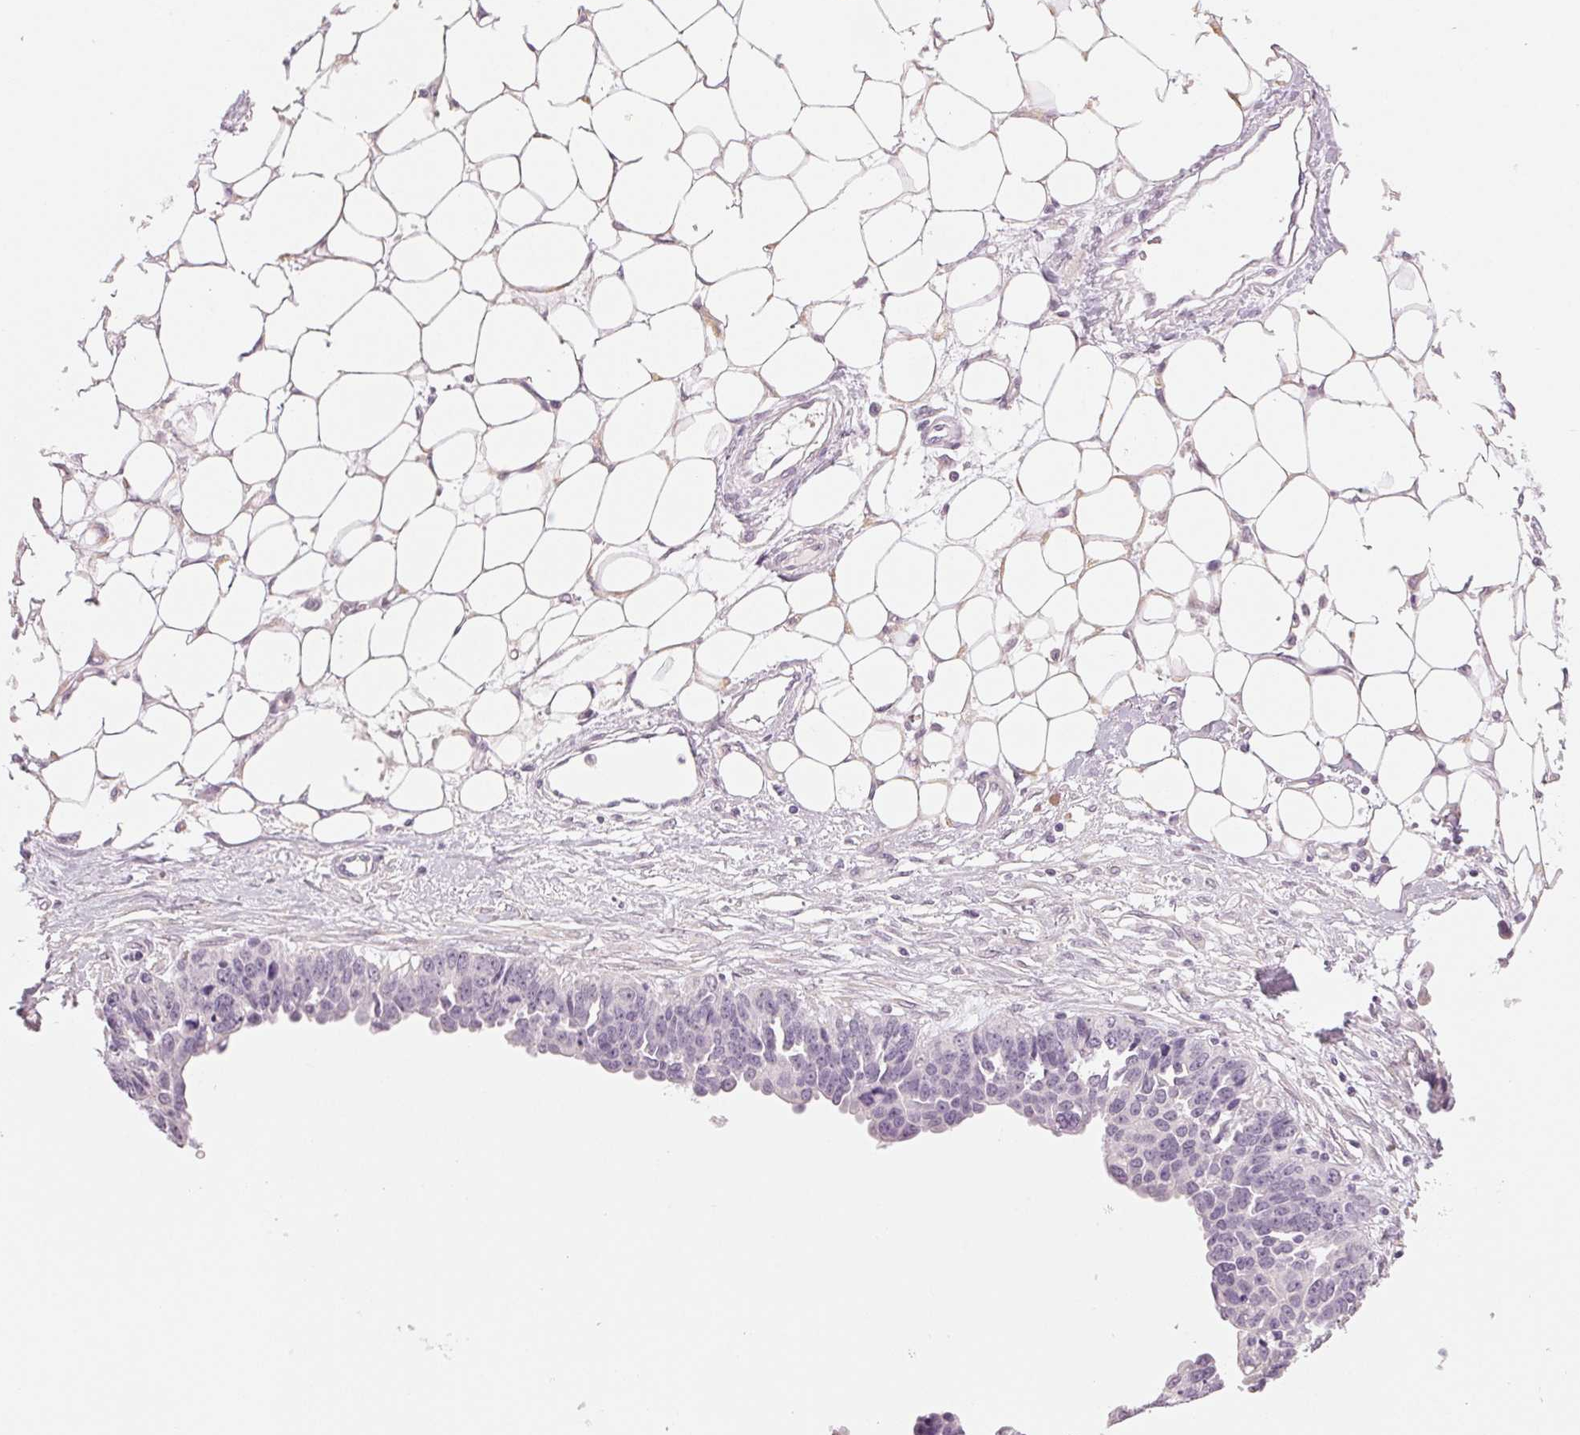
{"staining": {"intensity": "negative", "quantity": "none", "location": "none"}, "tissue": "ovarian cancer", "cell_type": "Tumor cells", "image_type": "cancer", "snomed": [{"axis": "morphology", "description": "Cystadenocarcinoma, serous, NOS"}, {"axis": "topography", "description": "Ovary"}], "caption": "Tumor cells are negative for brown protein staining in serous cystadenocarcinoma (ovarian).", "gene": "MAP1LC3A", "patient": {"sex": "female", "age": 76}}